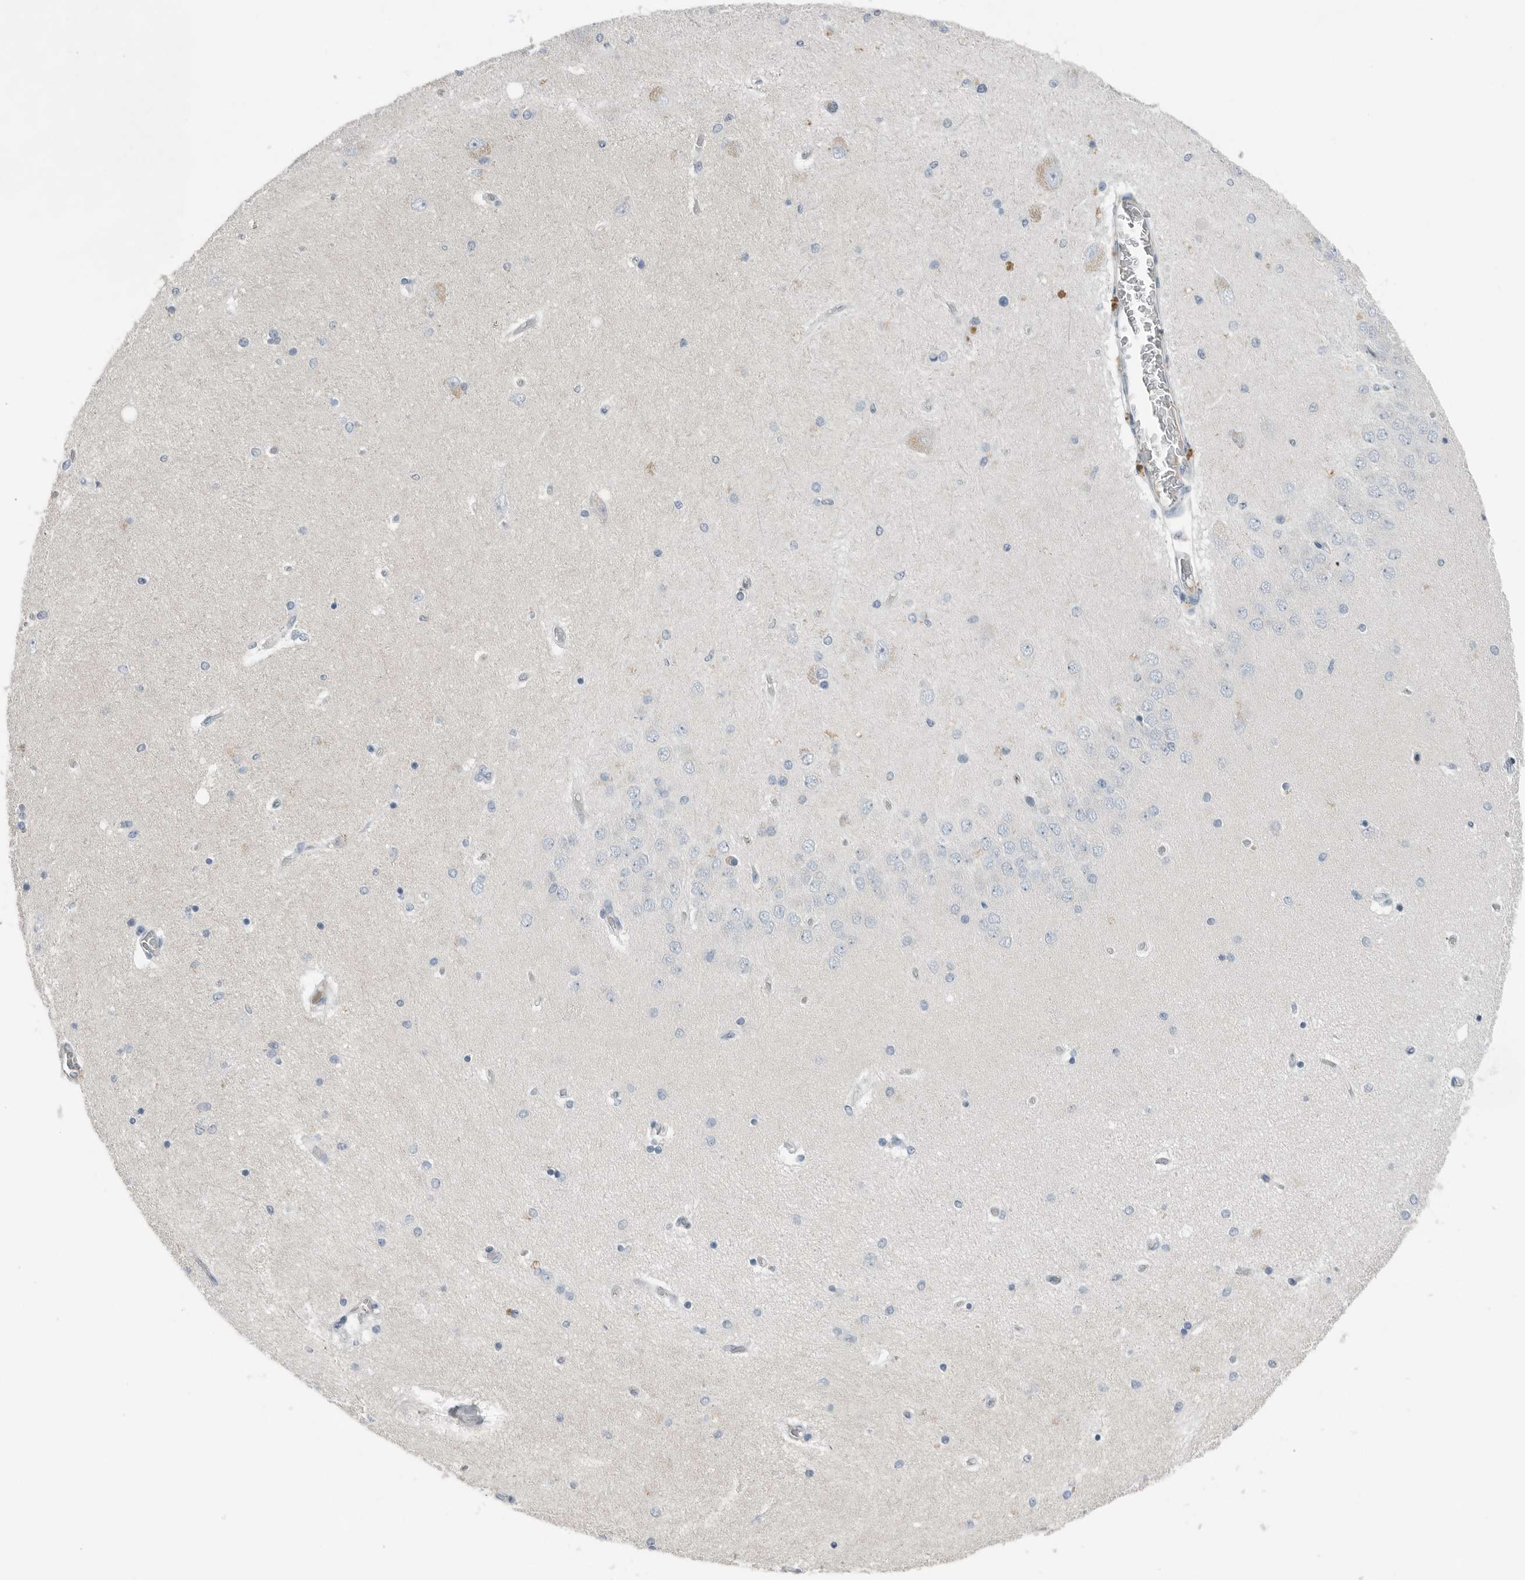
{"staining": {"intensity": "negative", "quantity": "none", "location": "none"}, "tissue": "hippocampus", "cell_type": "Glial cells", "image_type": "normal", "snomed": [{"axis": "morphology", "description": "Normal tissue, NOS"}, {"axis": "topography", "description": "Hippocampus"}], "caption": "Immunohistochemical staining of normal human hippocampus reveals no significant positivity in glial cells. (DAB (3,3'-diaminobenzidine) IHC visualized using brightfield microscopy, high magnification).", "gene": "SERPINB7", "patient": {"sex": "female", "age": 54}}